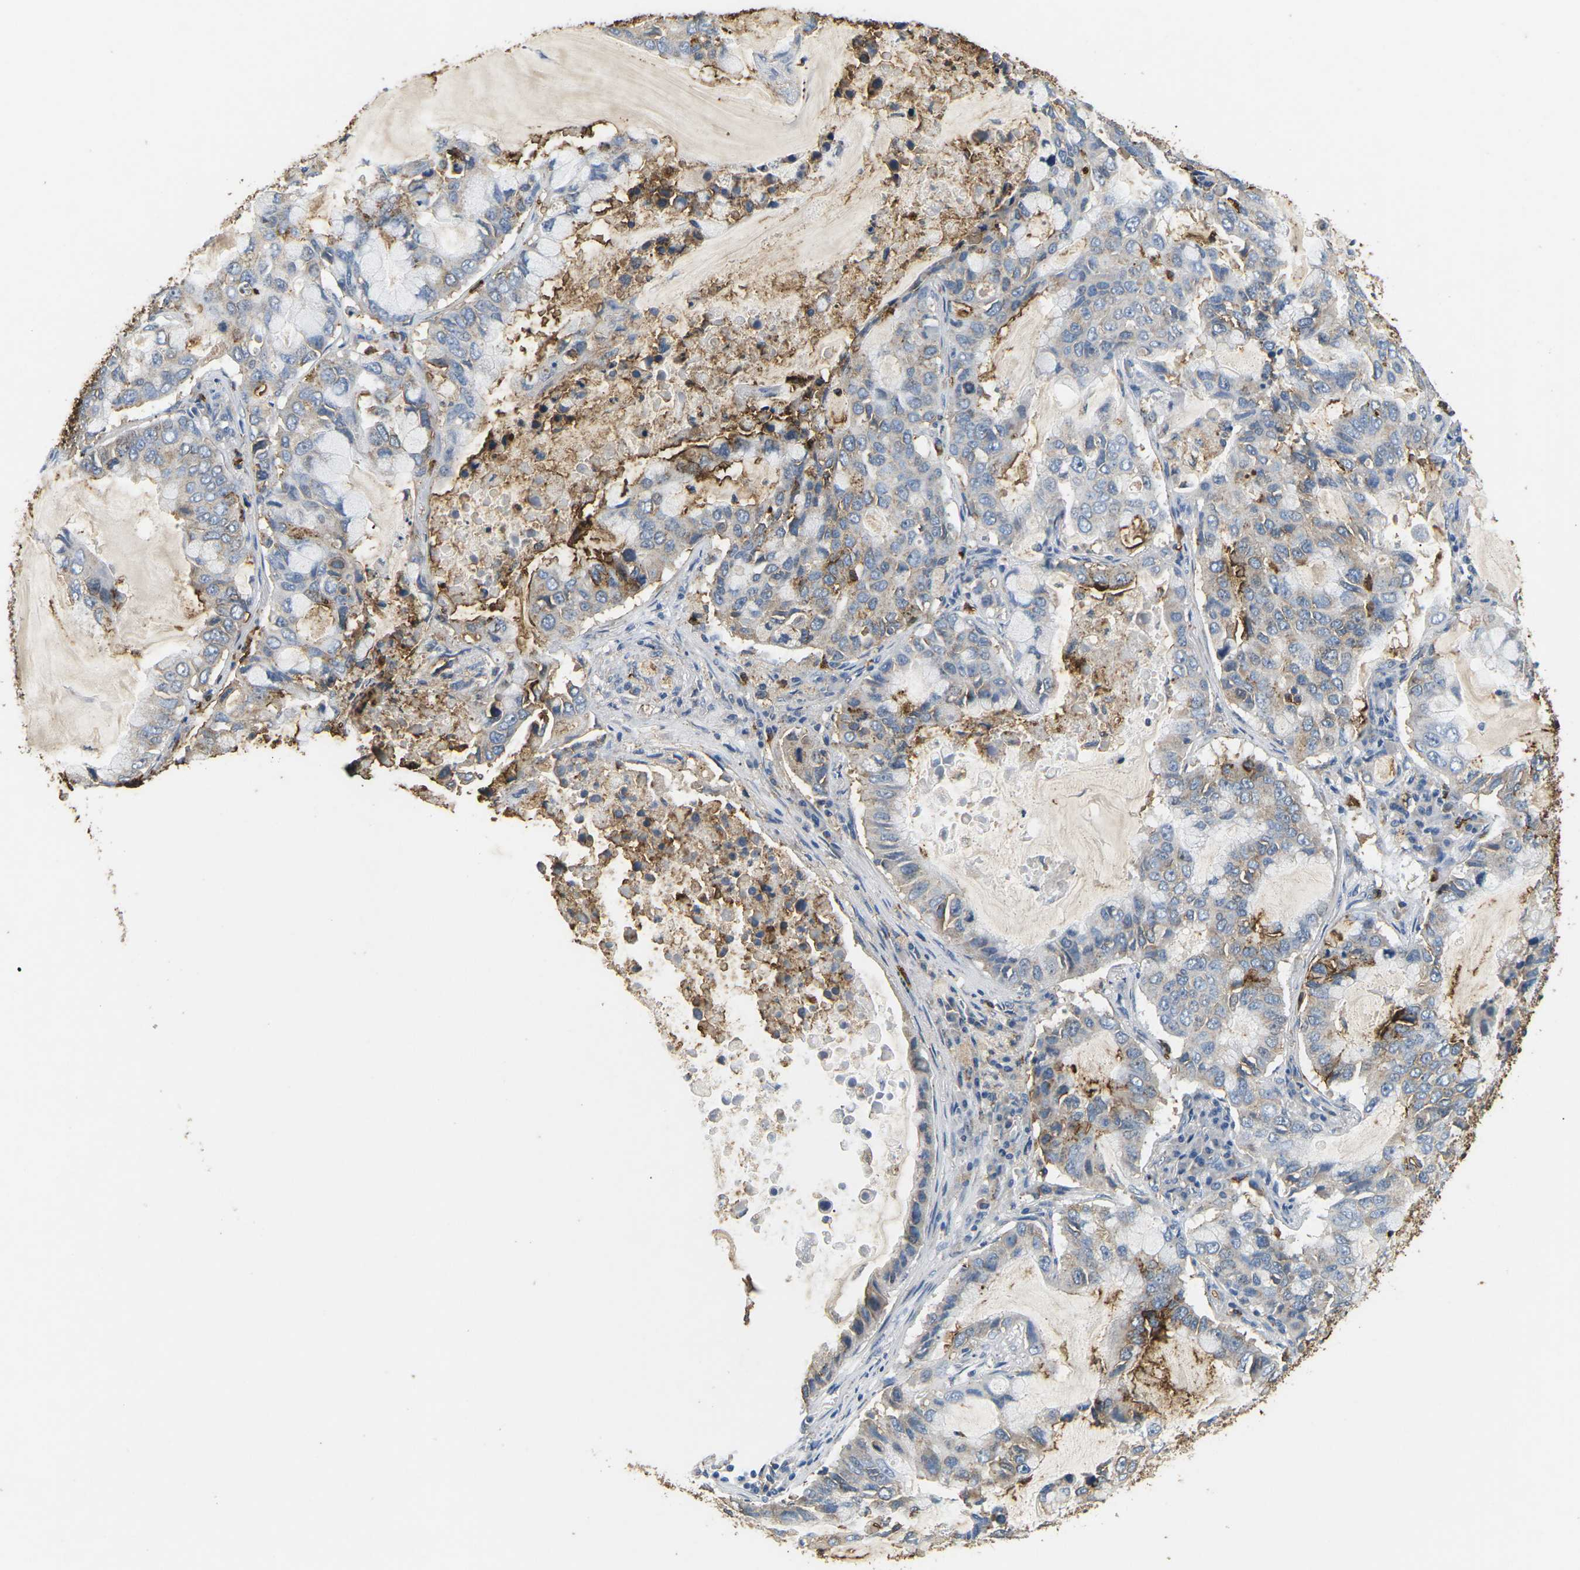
{"staining": {"intensity": "negative", "quantity": "none", "location": "none"}, "tissue": "lung cancer", "cell_type": "Tumor cells", "image_type": "cancer", "snomed": [{"axis": "morphology", "description": "Adenocarcinoma, NOS"}, {"axis": "topography", "description": "Lung"}], "caption": "IHC histopathology image of neoplastic tissue: lung adenocarcinoma stained with DAB displays no significant protein staining in tumor cells.", "gene": "ADM", "patient": {"sex": "male", "age": 64}}